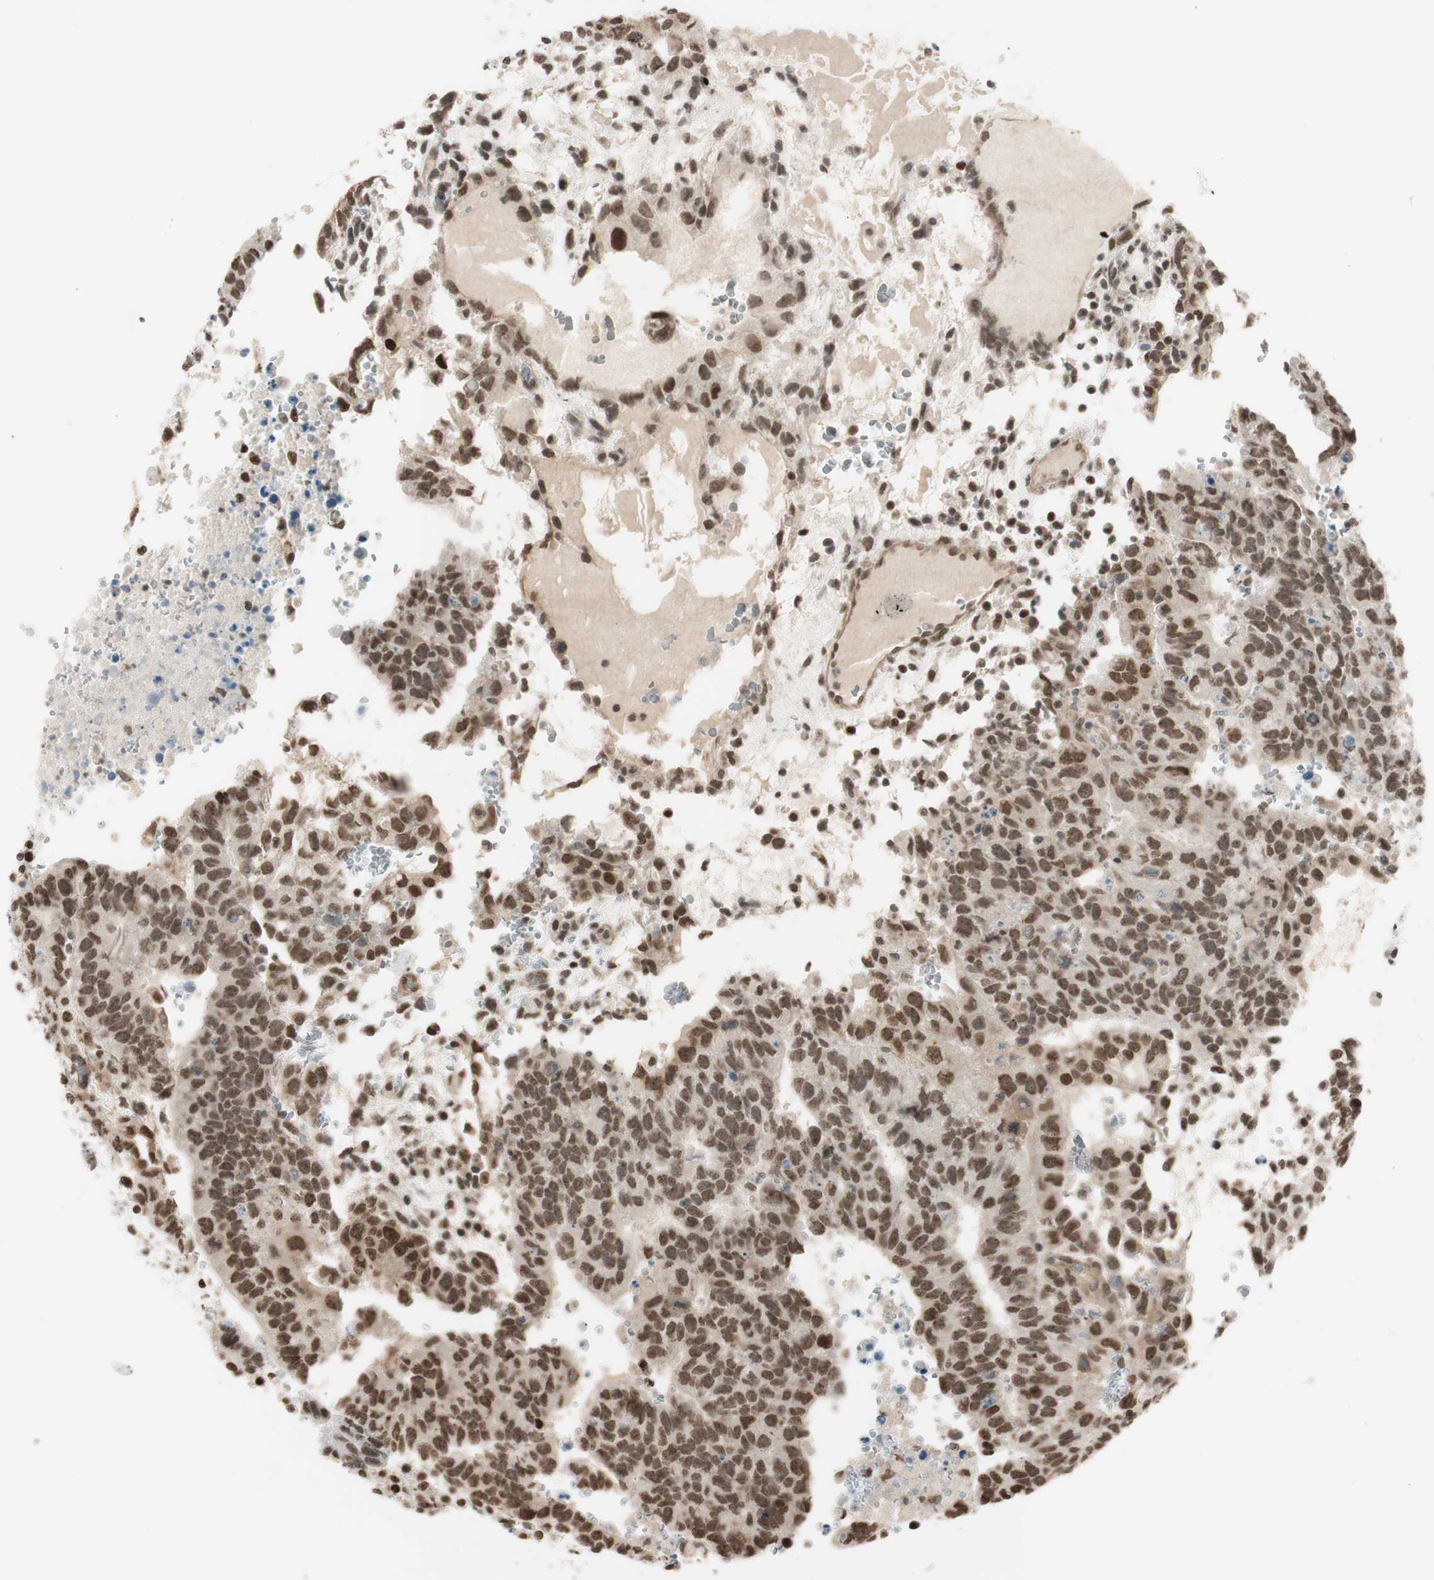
{"staining": {"intensity": "moderate", "quantity": ">75%", "location": "nuclear"}, "tissue": "testis cancer", "cell_type": "Tumor cells", "image_type": "cancer", "snomed": [{"axis": "morphology", "description": "Seminoma, NOS"}, {"axis": "morphology", "description": "Carcinoma, Embryonal, NOS"}, {"axis": "topography", "description": "Testis"}], "caption": "A histopathology image showing moderate nuclear expression in about >75% of tumor cells in embryonal carcinoma (testis), as visualized by brown immunohistochemical staining.", "gene": "SUFU", "patient": {"sex": "male", "age": 52}}